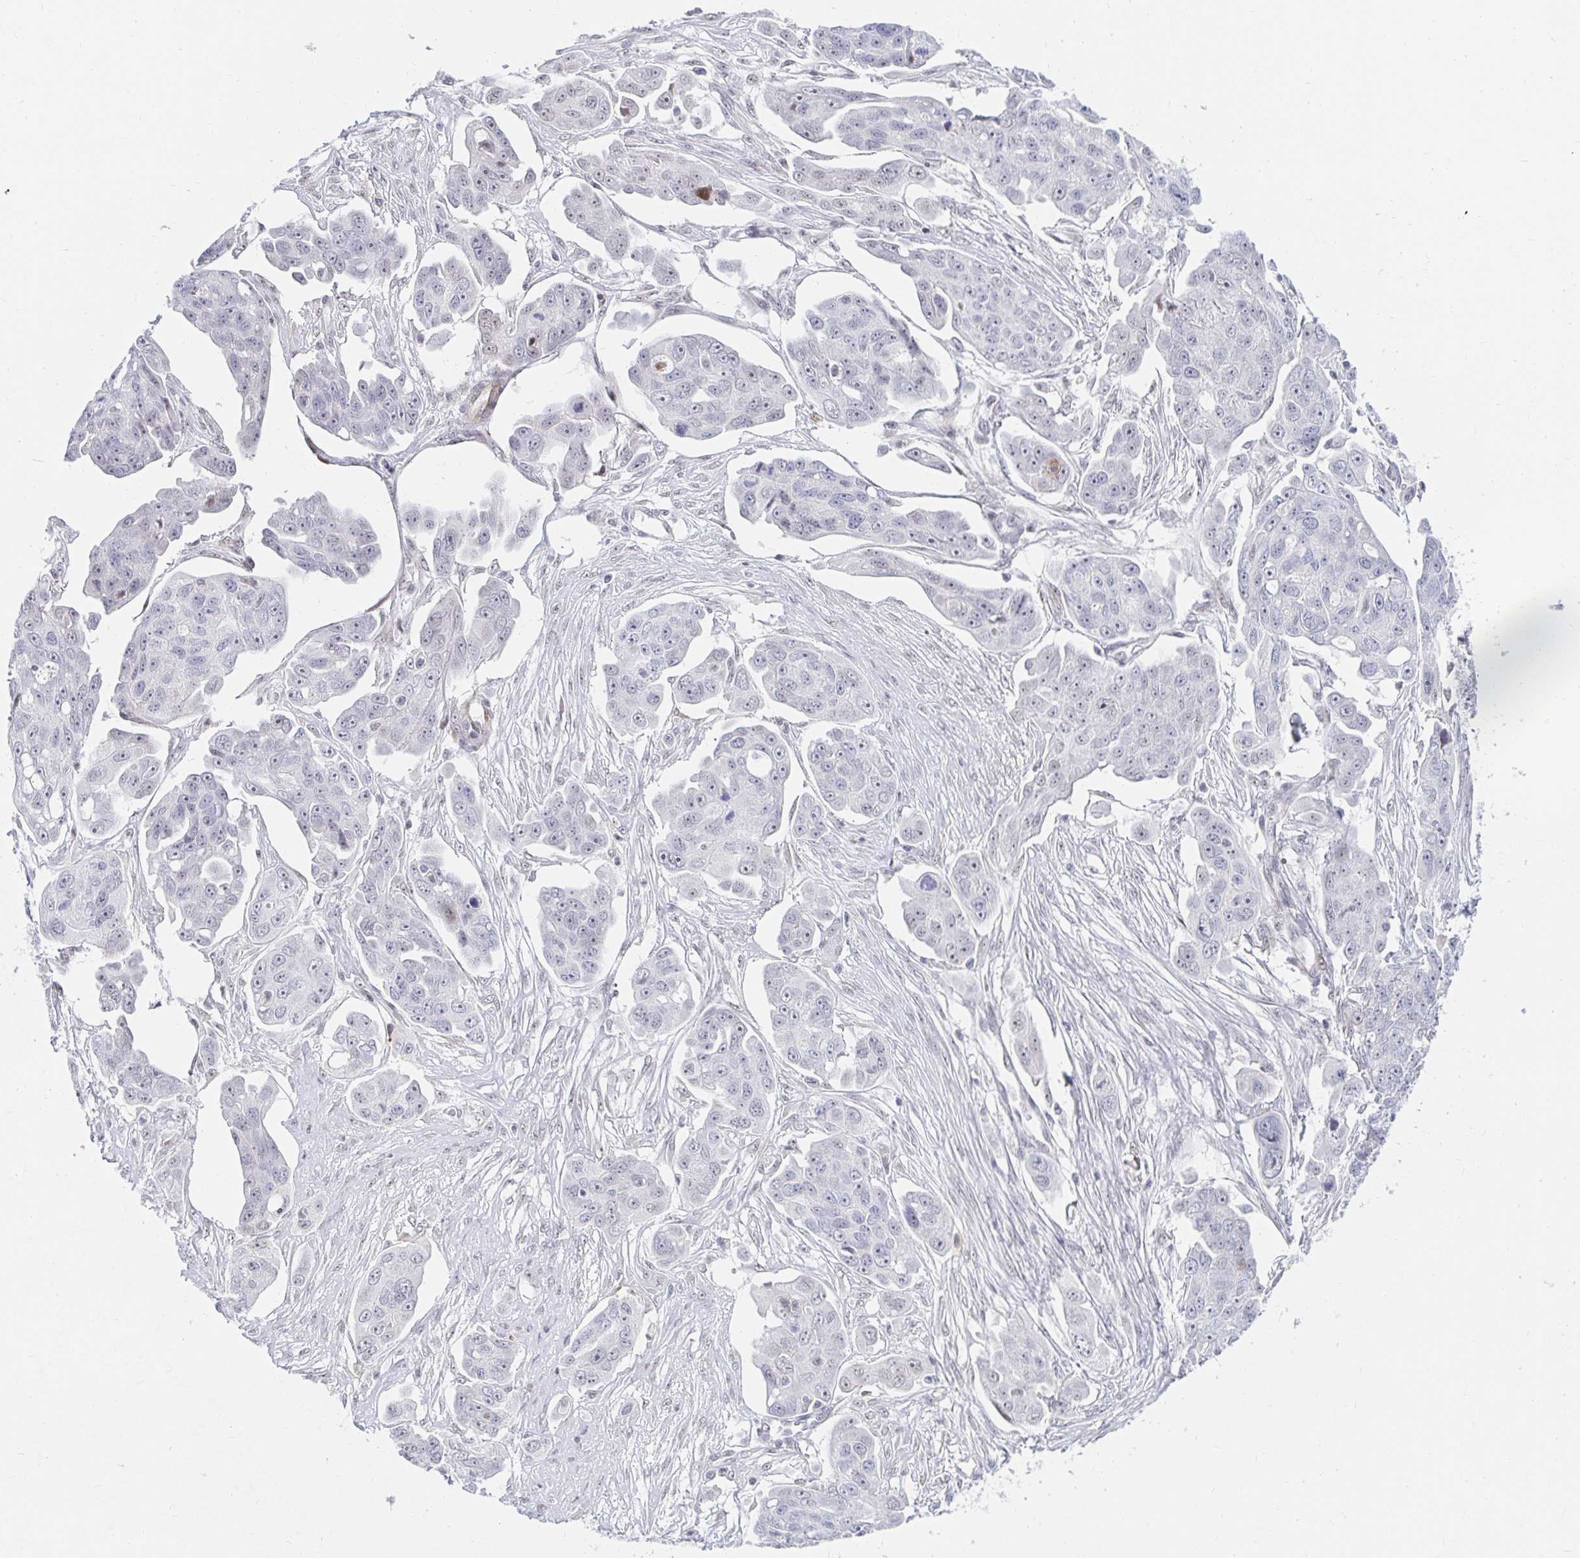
{"staining": {"intensity": "weak", "quantity": "<25%", "location": "nuclear"}, "tissue": "ovarian cancer", "cell_type": "Tumor cells", "image_type": "cancer", "snomed": [{"axis": "morphology", "description": "Carcinoma, endometroid"}, {"axis": "topography", "description": "Ovary"}], "caption": "Ovarian cancer (endometroid carcinoma) was stained to show a protein in brown. There is no significant expression in tumor cells.", "gene": "COL28A1", "patient": {"sex": "female", "age": 70}}